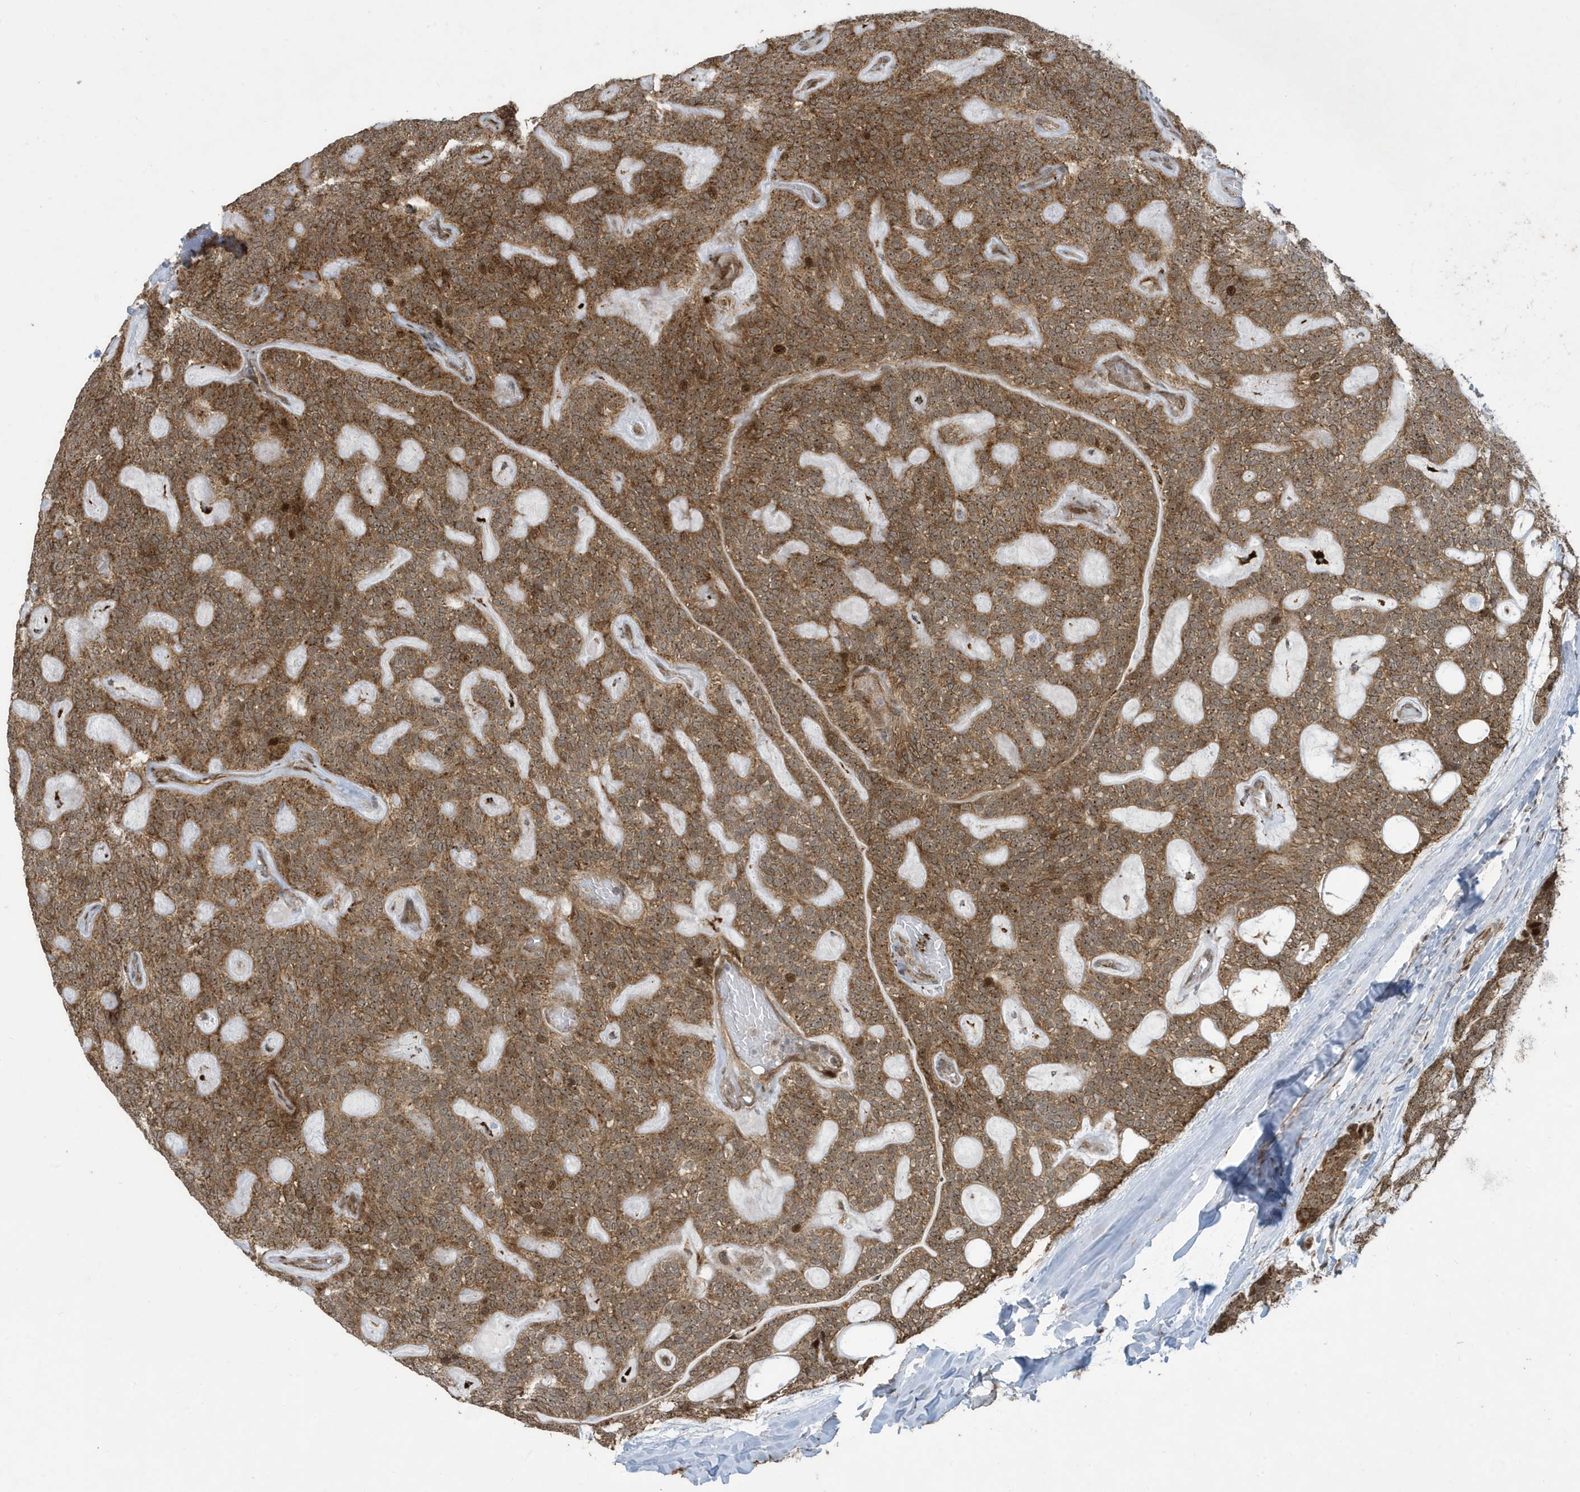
{"staining": {"intensity": "moderate", "quantity": ">75%", "location": "cytoplasmic/membranous"}, "tissue": "head and neck cancer", "cell_type": "Tumor cells", "image_type": "cancer", "snomed": [{"axis": "morphology", "description": "Adenocarcinoma, NOS"}, {"axis": "topography", "description": "Head-Neck"}], "caption": "Human head and neck adenocarcinoma stained for a protein (brown) displays moderate cytoplasmic/membranous positive expression in about >75% of tumor cells.", "gene": "FAM9B", "patient": {"sex": "male", "age": 66}}